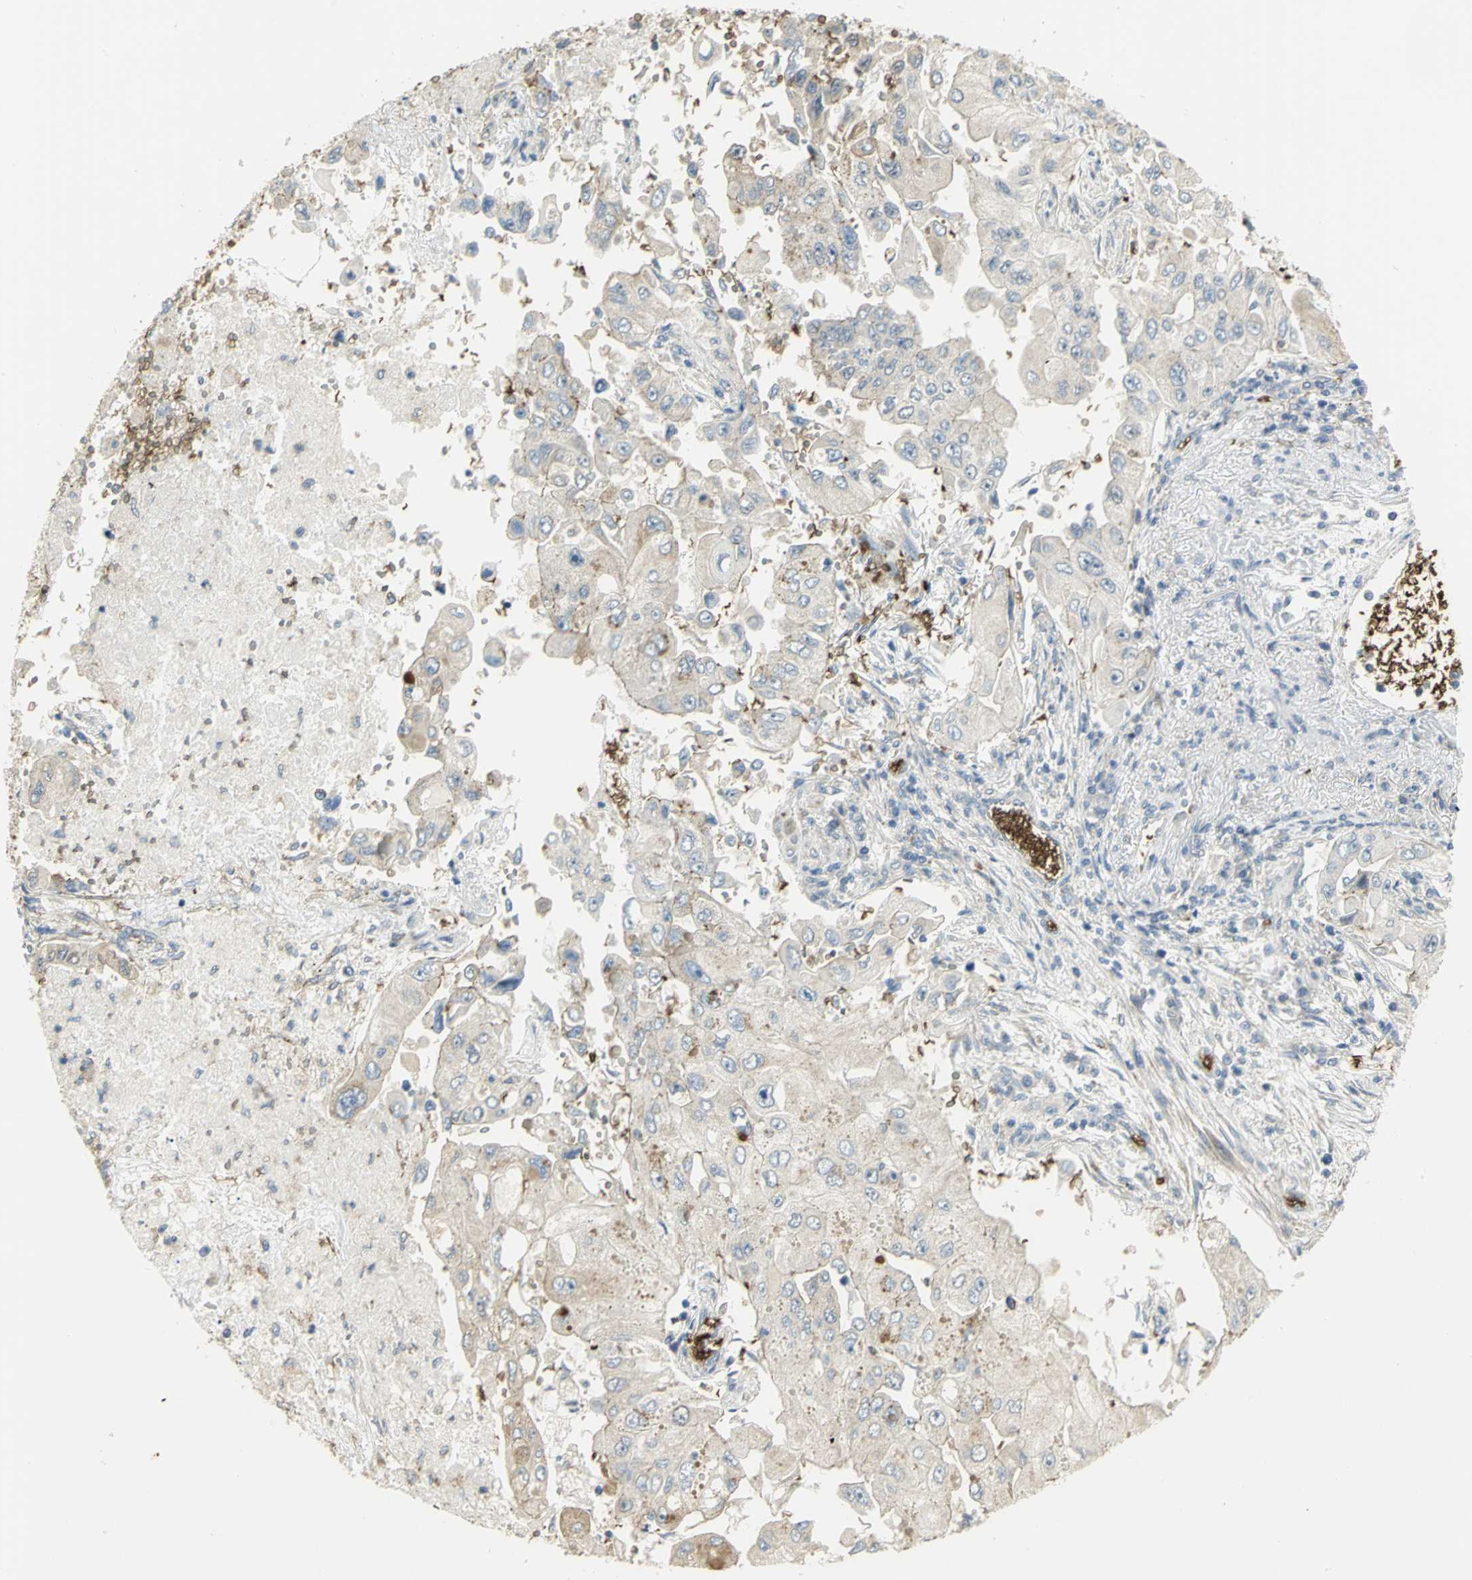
{"staining": {"intensity": "negative", "quantity": "none", "location": "none"}, "tissue": "lung cancer", "cell_type": "Tumor cells", "image_type": "cancer", "snomed": [{"axis": "morphology", "description": "Adenocarcinoma, NOS"}, {"axis": "topography", "description": "Lung"}], "caption": "The histopathology image shows no staining of tumor cells in lung adenocarcinoma.", "gene": "ANK1", "patient": {"sex": "male", "age": 84}}